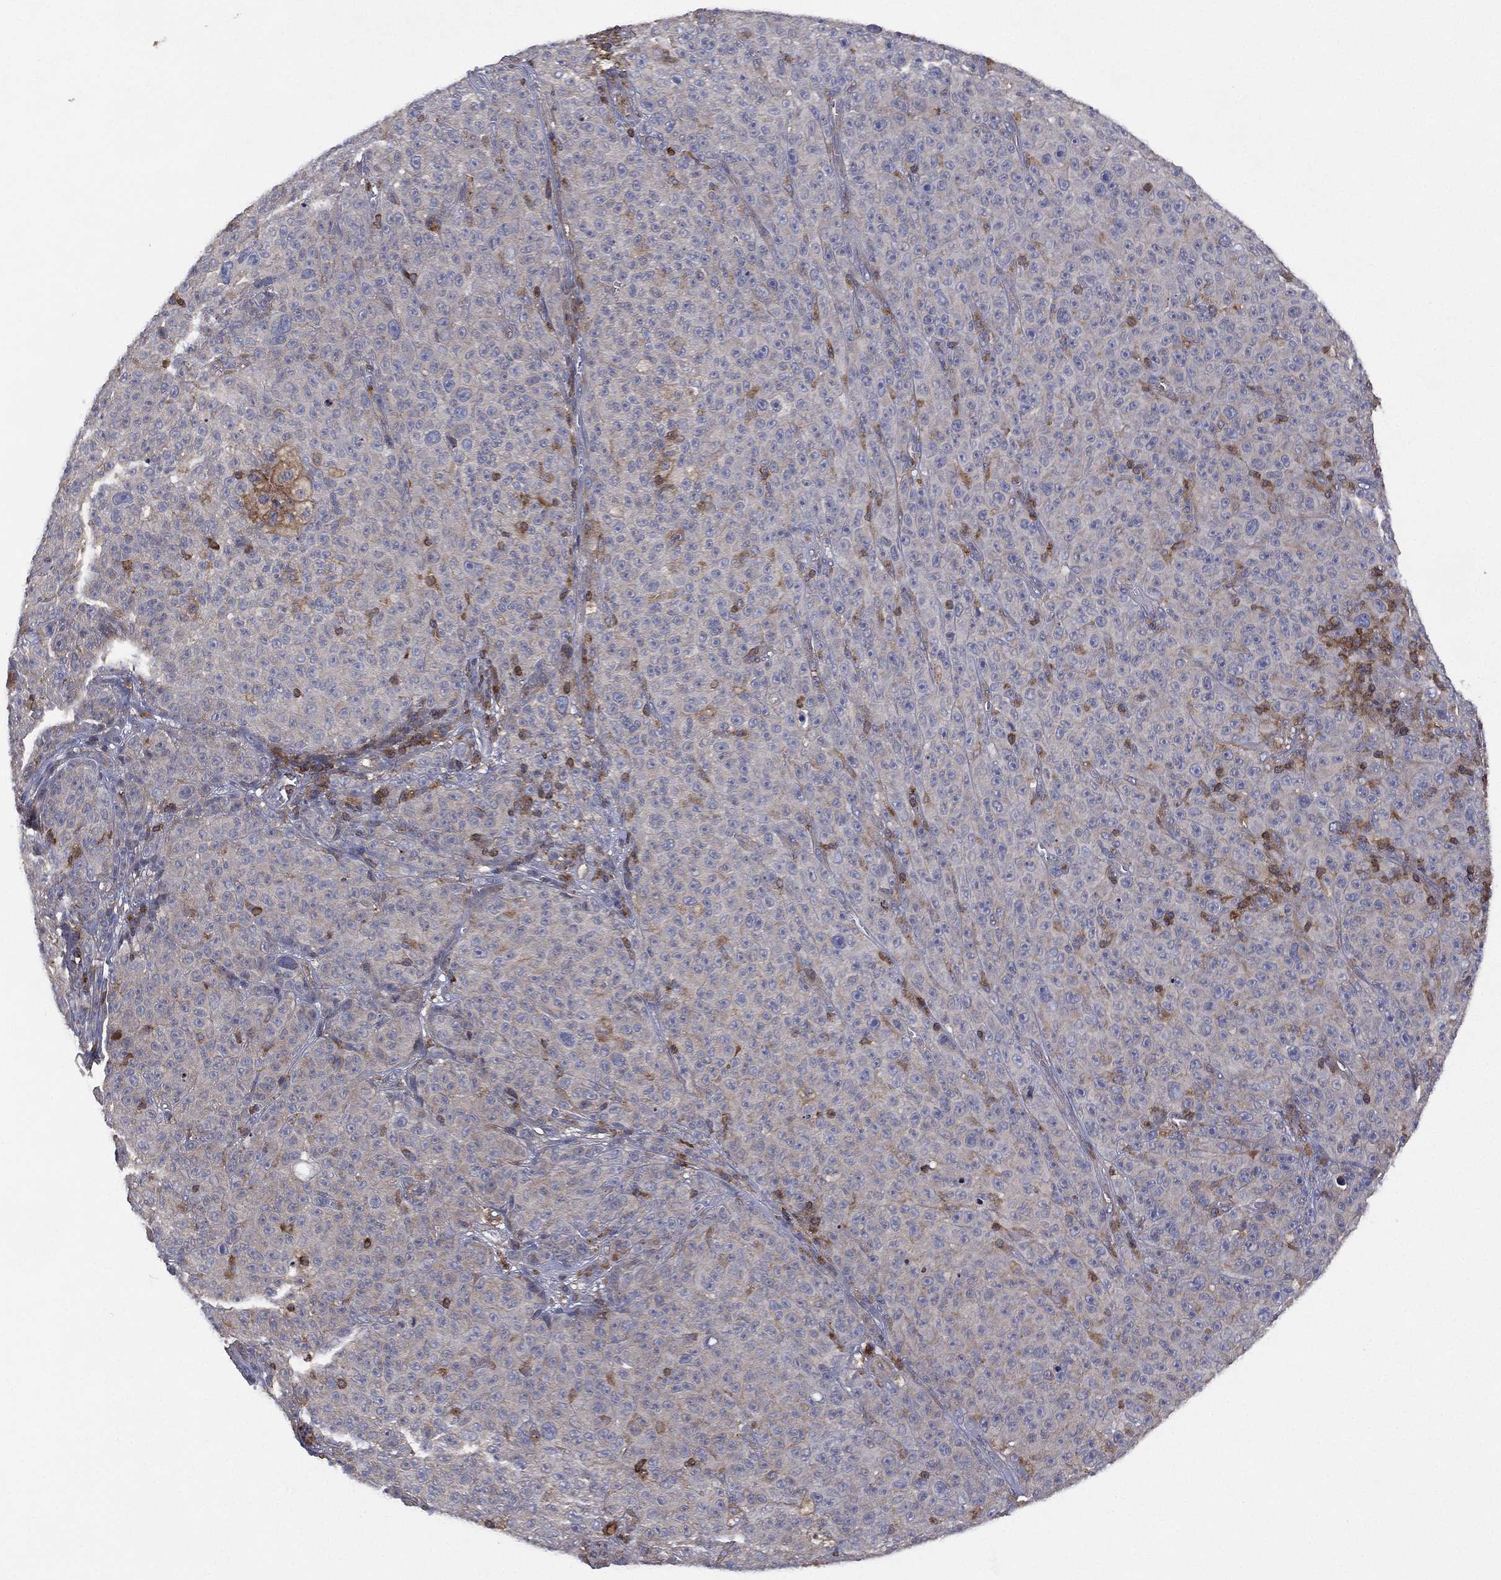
{"staining": {"intensity": "negative", "quantity": "none", "location": "none"}, "tissue": "melanoma", "cell_type": "Tumor cells", "image_type": "cancer", "snomed": [{"axis": "morphology", "description": "Malignant melanoma, NOS"}, {"axis": "topography", "description": "Skin"}], "caption": "Tumor cells are negative for brown protein staining in malignant melanoma.", "gene": "DOCK8", "patient": {"sex": "female", "age": 82}}